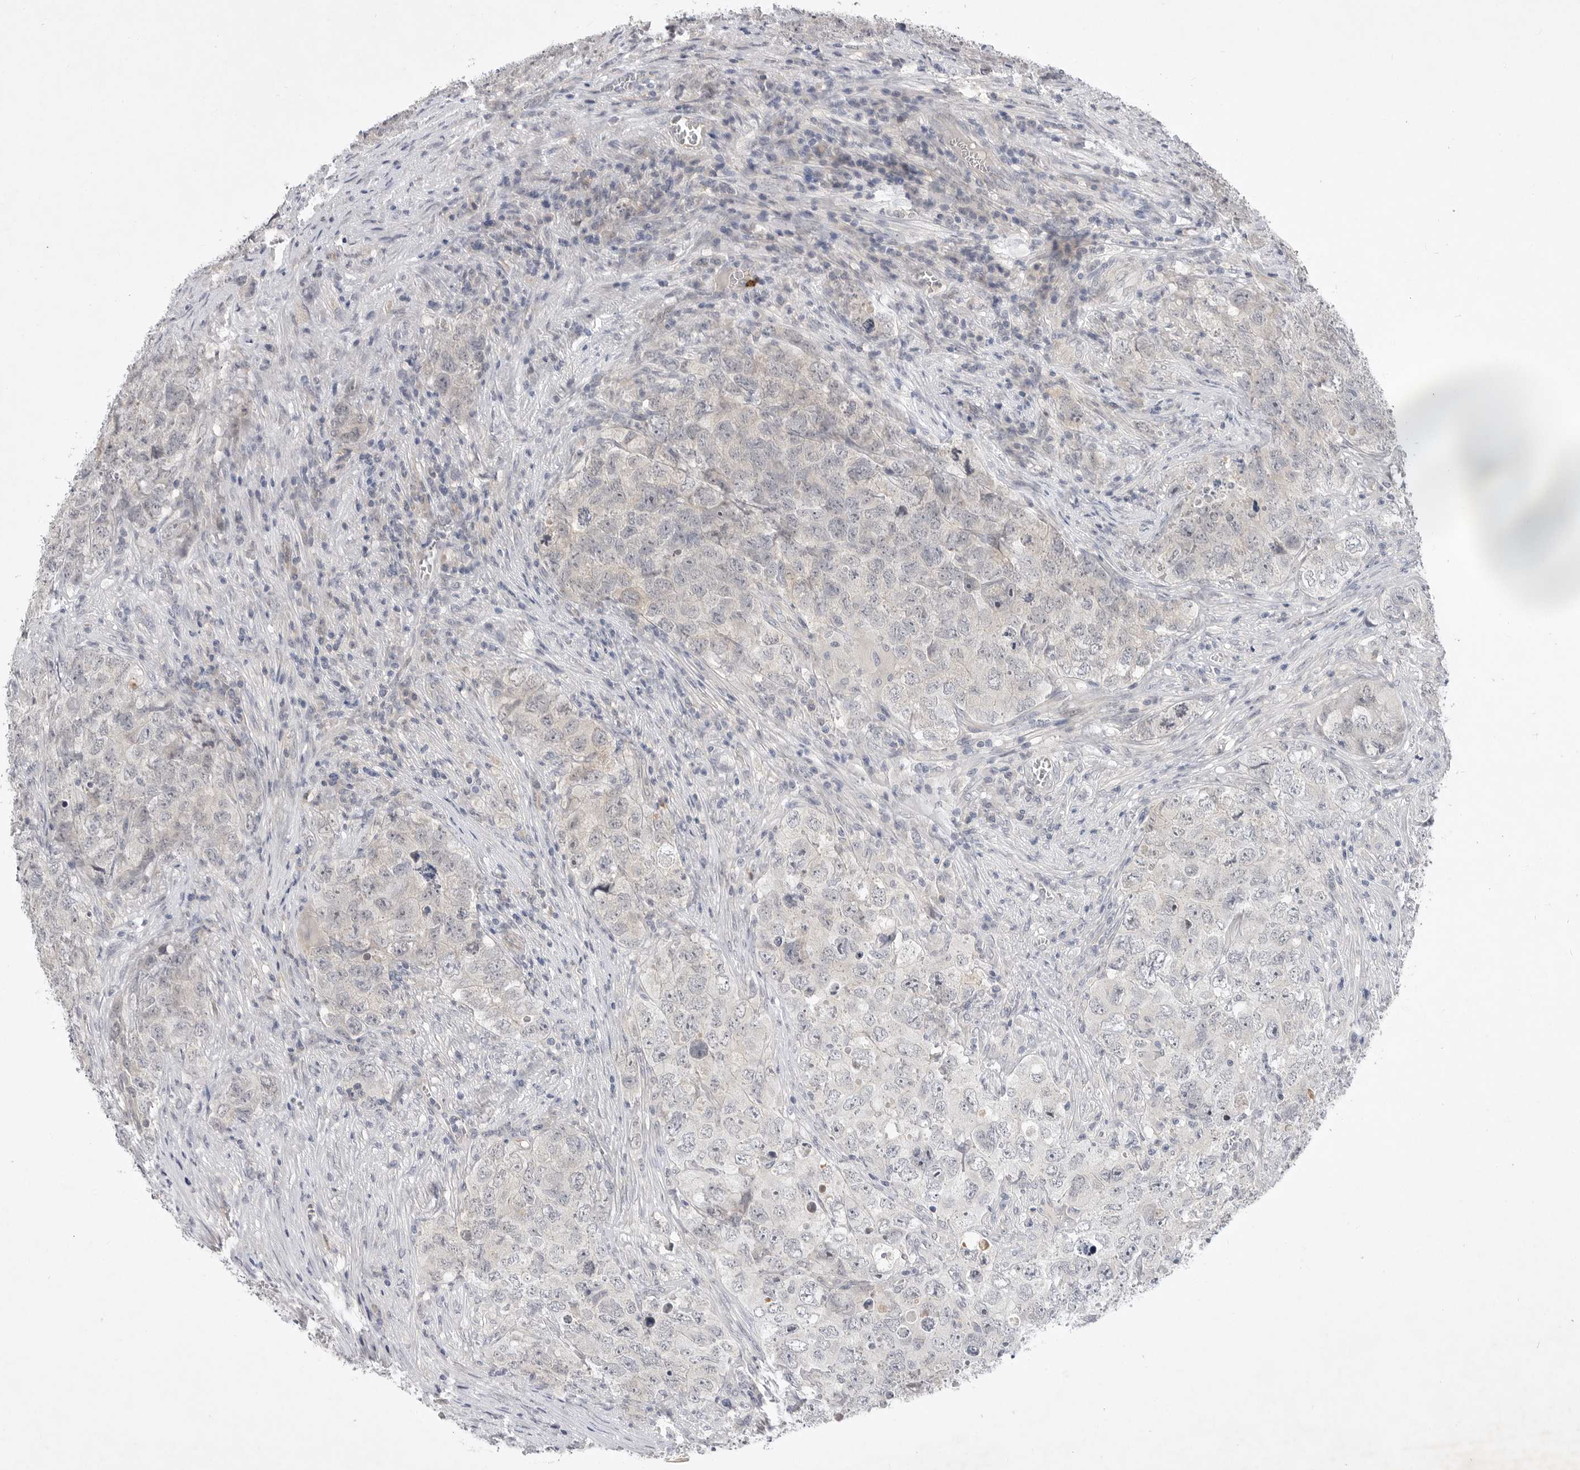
{"staining": {"intensity": "negative", "quantity": "none", "location": "none"}, "tissue": "testis cancer", "cell_type": "Tumor cells", "image_type": "cancer", "snomed": [{"axis": "morphology", "description": "Seminoma, NOS"}, {"axis": "morphology", "description": "Carcinoma, Embryonal, NOS"}, {"axis": "topography", "description": "Testis"}], "caption": "Tumor cells are negative for protein expression in human testis embryonal carcinoma.", "gene": "ITGAD", "patient": {"sex": "male", "age": 43}}